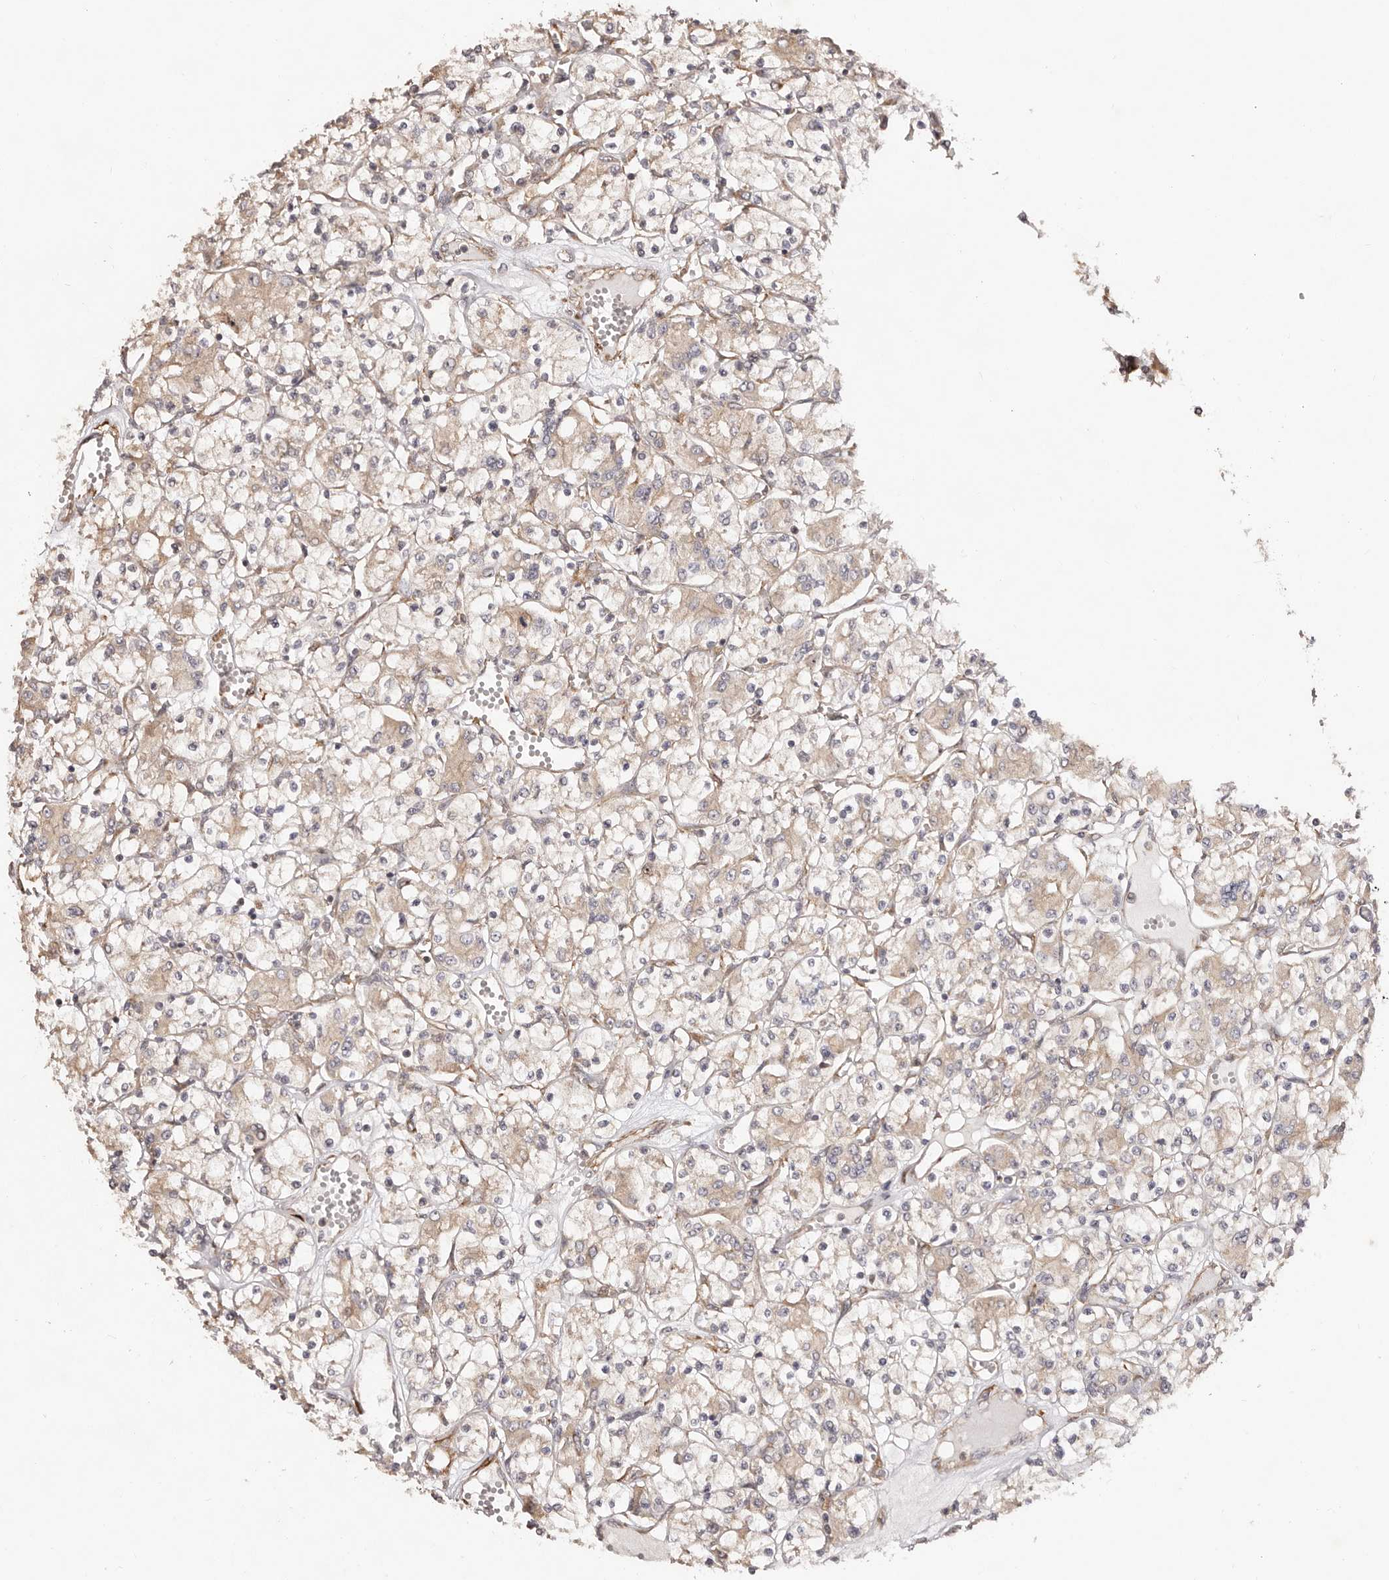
{"staining": {"intensity": "weak", "quantity": ">75%", "location": "cytoplasmic/membranous"}, "tissue": "renal cancer", "cell_type": "Tumor cells", "image_type": "cancer", "snomed": [{"axis": "morphology", "description": "Adenocarcinoma, NOS"}, {"axis": "topography", "description": "Kidney"}], "caption": "IHC of renal cancer (adenocarcinoma) shows low levels of weak cytoplasmic/membranous expression in about >75% of tumor cells.", "gene": "RPS6", "patient": {"sex": "female", "age": 59}}